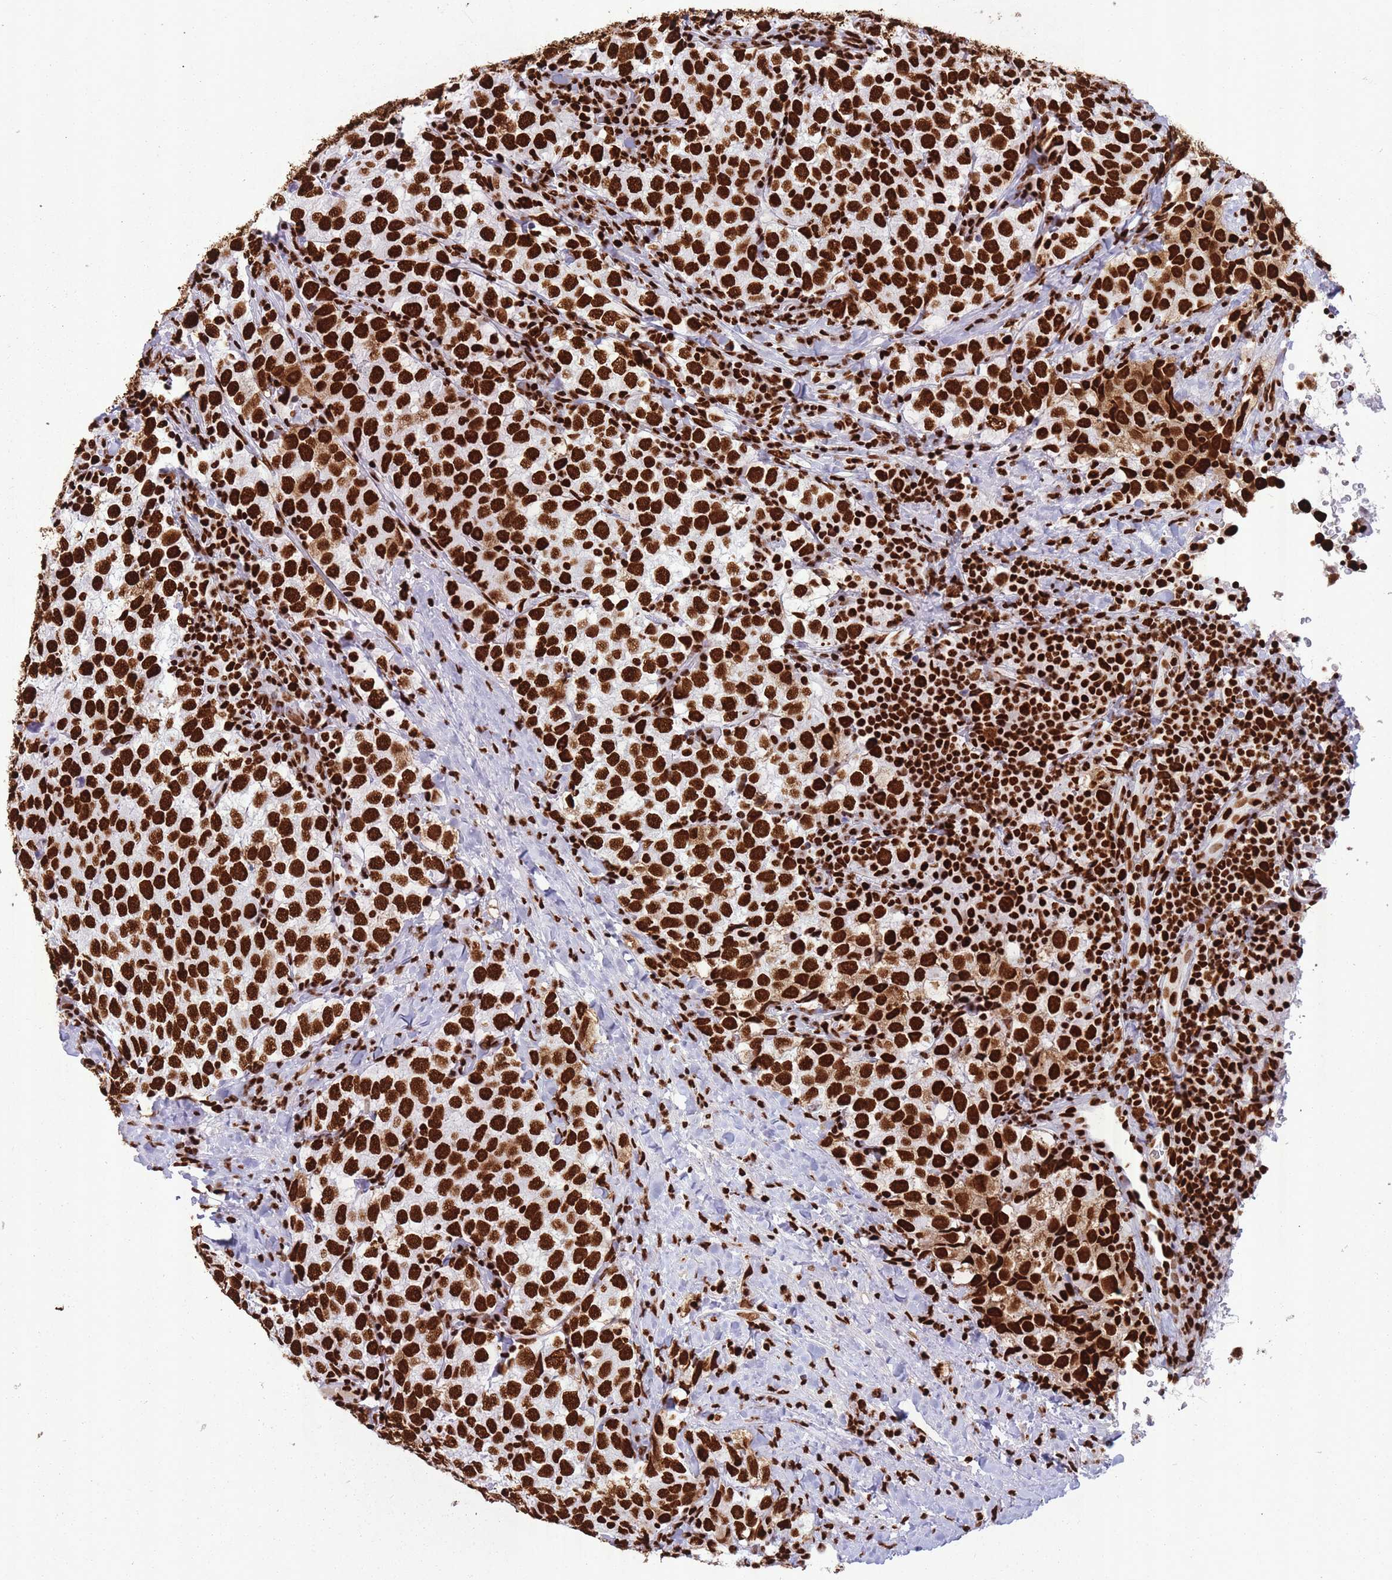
{"staining": {"intensity": "strong", "quantity": ">75%", "location": "cytoplasmic/membranous,nuclear"}, "tissue": "testis cancer", "cell_type": "Tumor cells", "image_type": "cancer", "snomed": [{"axis": "morphology", "description": "Seminoma, NOS"}, {"axis": "topography", "description": "Testis"}], "caption": "Human testis cancer (seminoma) stained with a brown dye exhibits strong cytoplasmic/membranous and nuclear positive staining in approximately >75% of tumor cells.", "gene": "HNRNPUL1", "patient": {"sex": "male", "age": 34}}